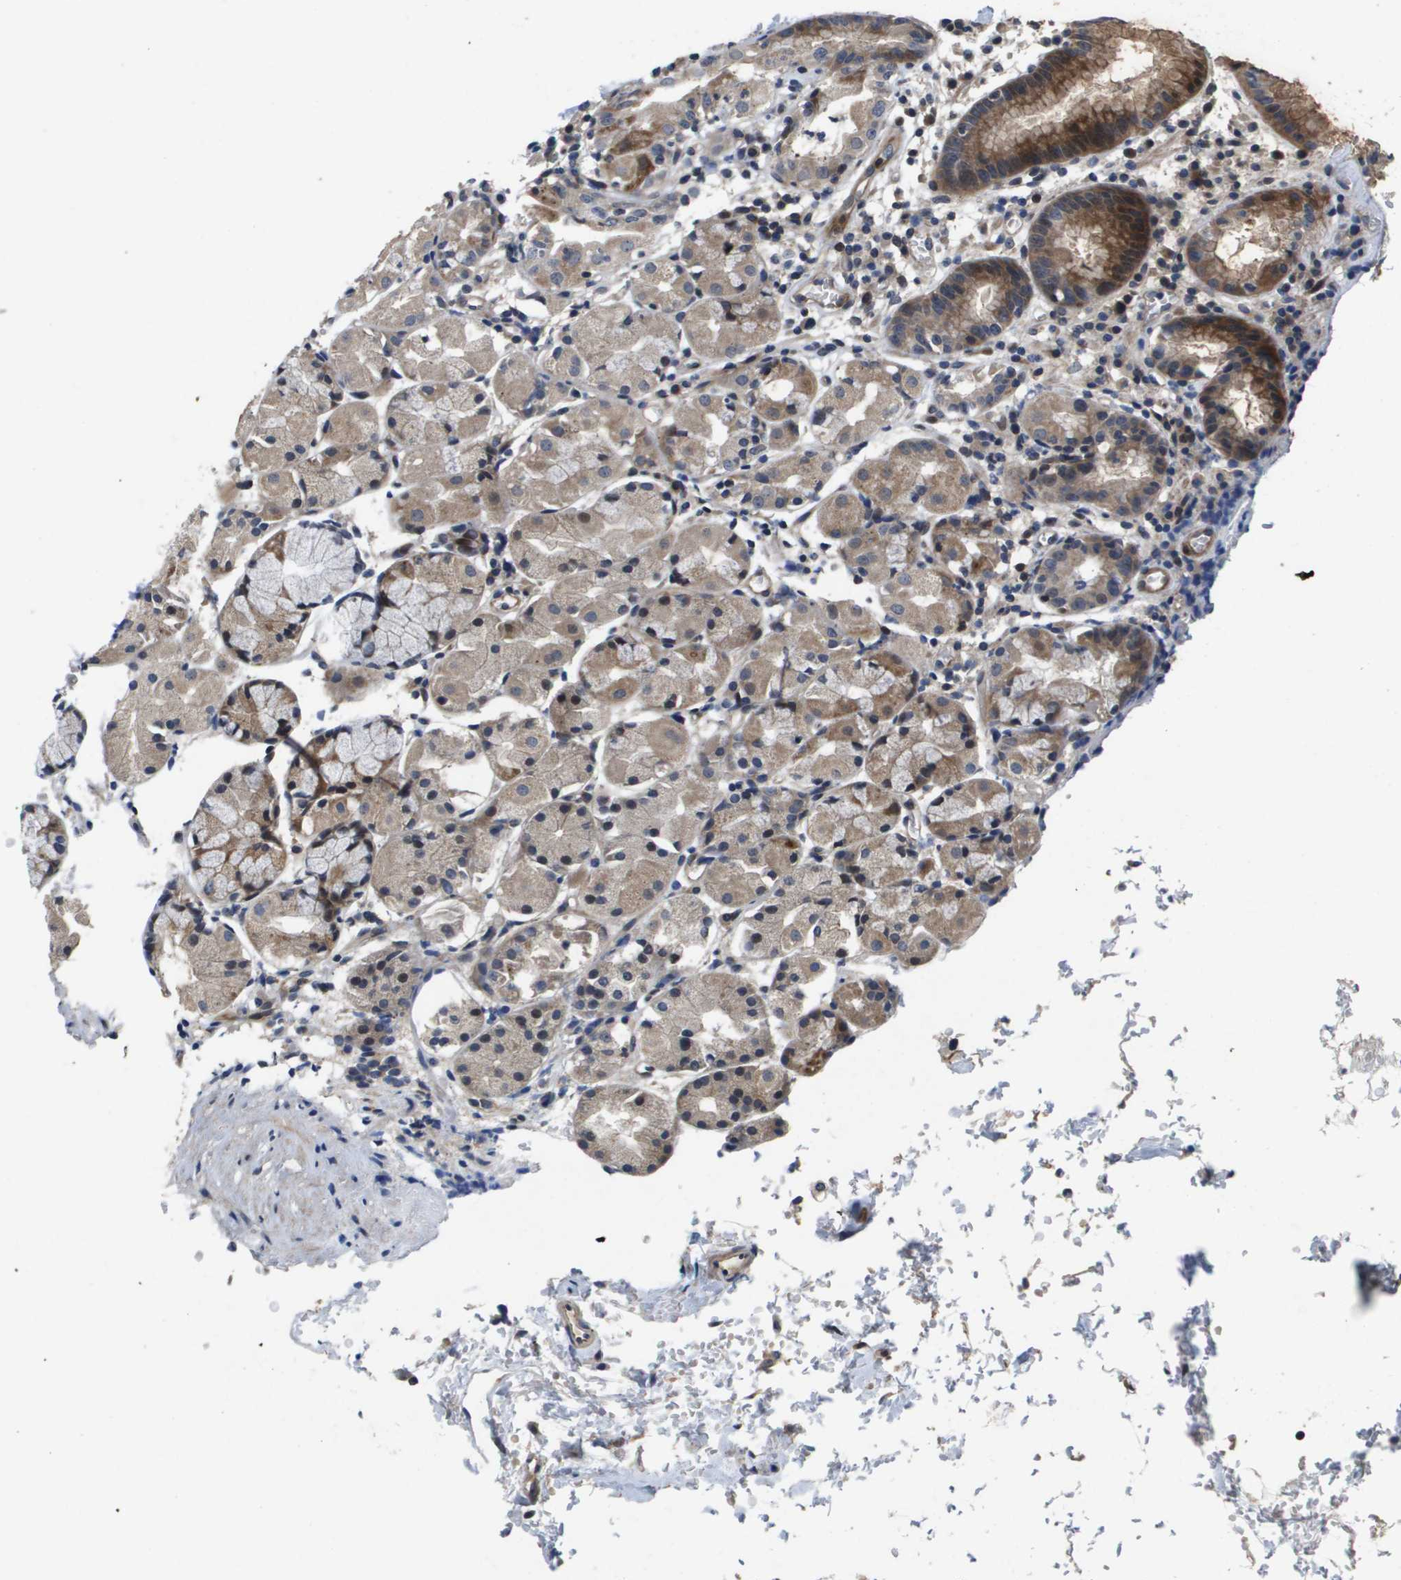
{"staining": {"intensity": "moderate", "quantity": "25%-75%", "location": "cytoplasmic/membranous,nuclear"}, "tissue": "stomach", "cell_type": "Glandular cells", "image_type": "normal", "snomed": [{"axis": "morphology", "description": "Normal tissue, NOS"}, {"axis": "topography", "description": "Stomach"}, {"axis": "topography", "description": "Stomach, lower"}], "caption": "Normal stomach was stained to show a protein in brown. There is medium levels of moderate cytoplasmic/membranous,nuclear staining in approximately 25%-75% of glandular cells.", "gene": "SCN4B", "patient": {"sex": "female", "age": 75}}